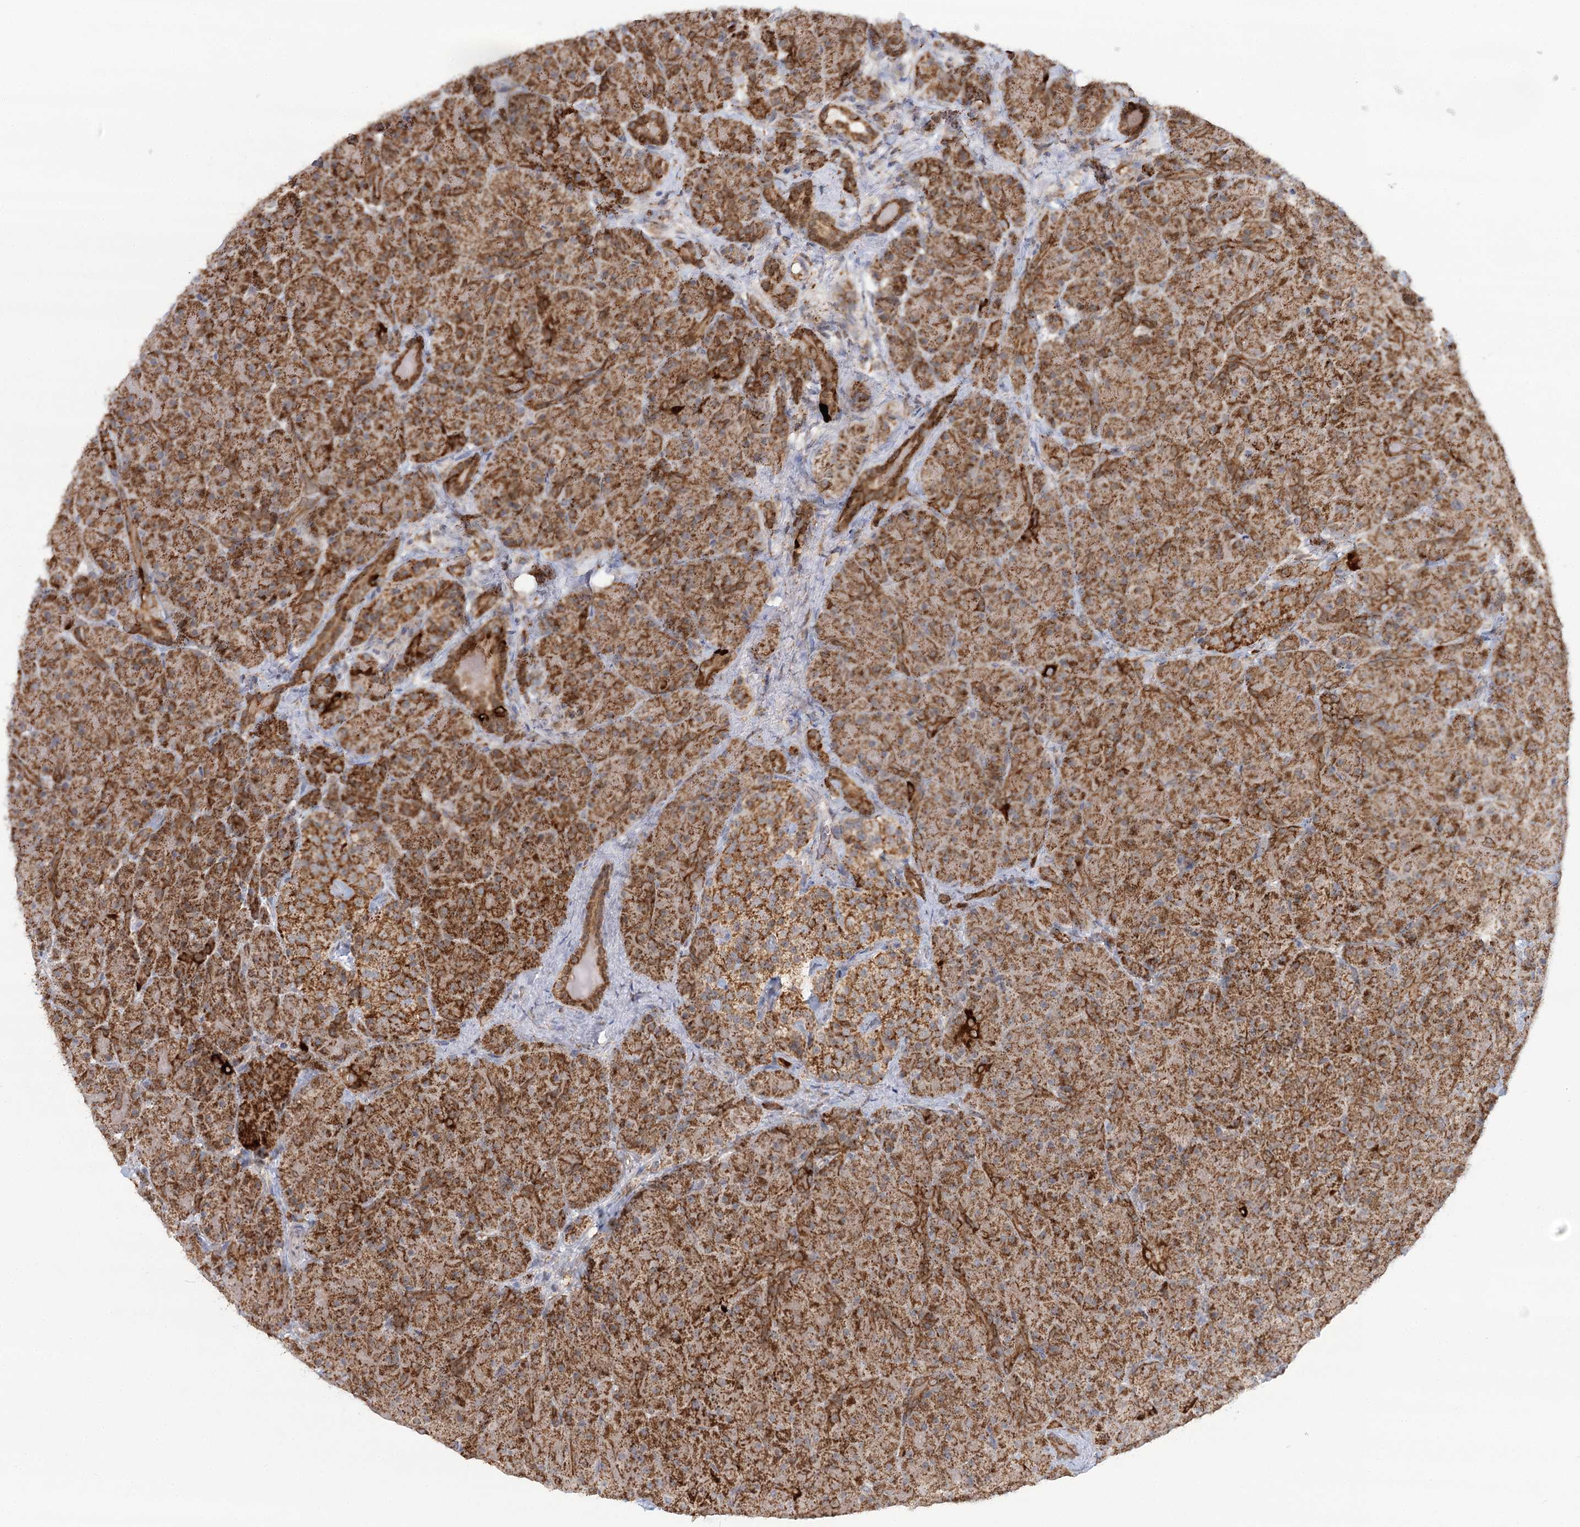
{"staining": {"intensity": "strong", "quantity": ">75%", "location": "cytoplasmic/membranous"}, "tissue": "pancreas", "cell_type": "Exocrine glandular cells", "image_type": "normal", "snomed": [{"axis": "morphology", "description": "Normal tissue, NOS"}, {"axis": "topography", "description": "Pancreas"}], "caption": "This is an image of IHC staining of benign pancreas, which shows strong expression in the cytoplasmic/membranous of exocrine glandular cells.", "gene": "TAS1R1", "patient": {"sex": "male", "age": 66}}